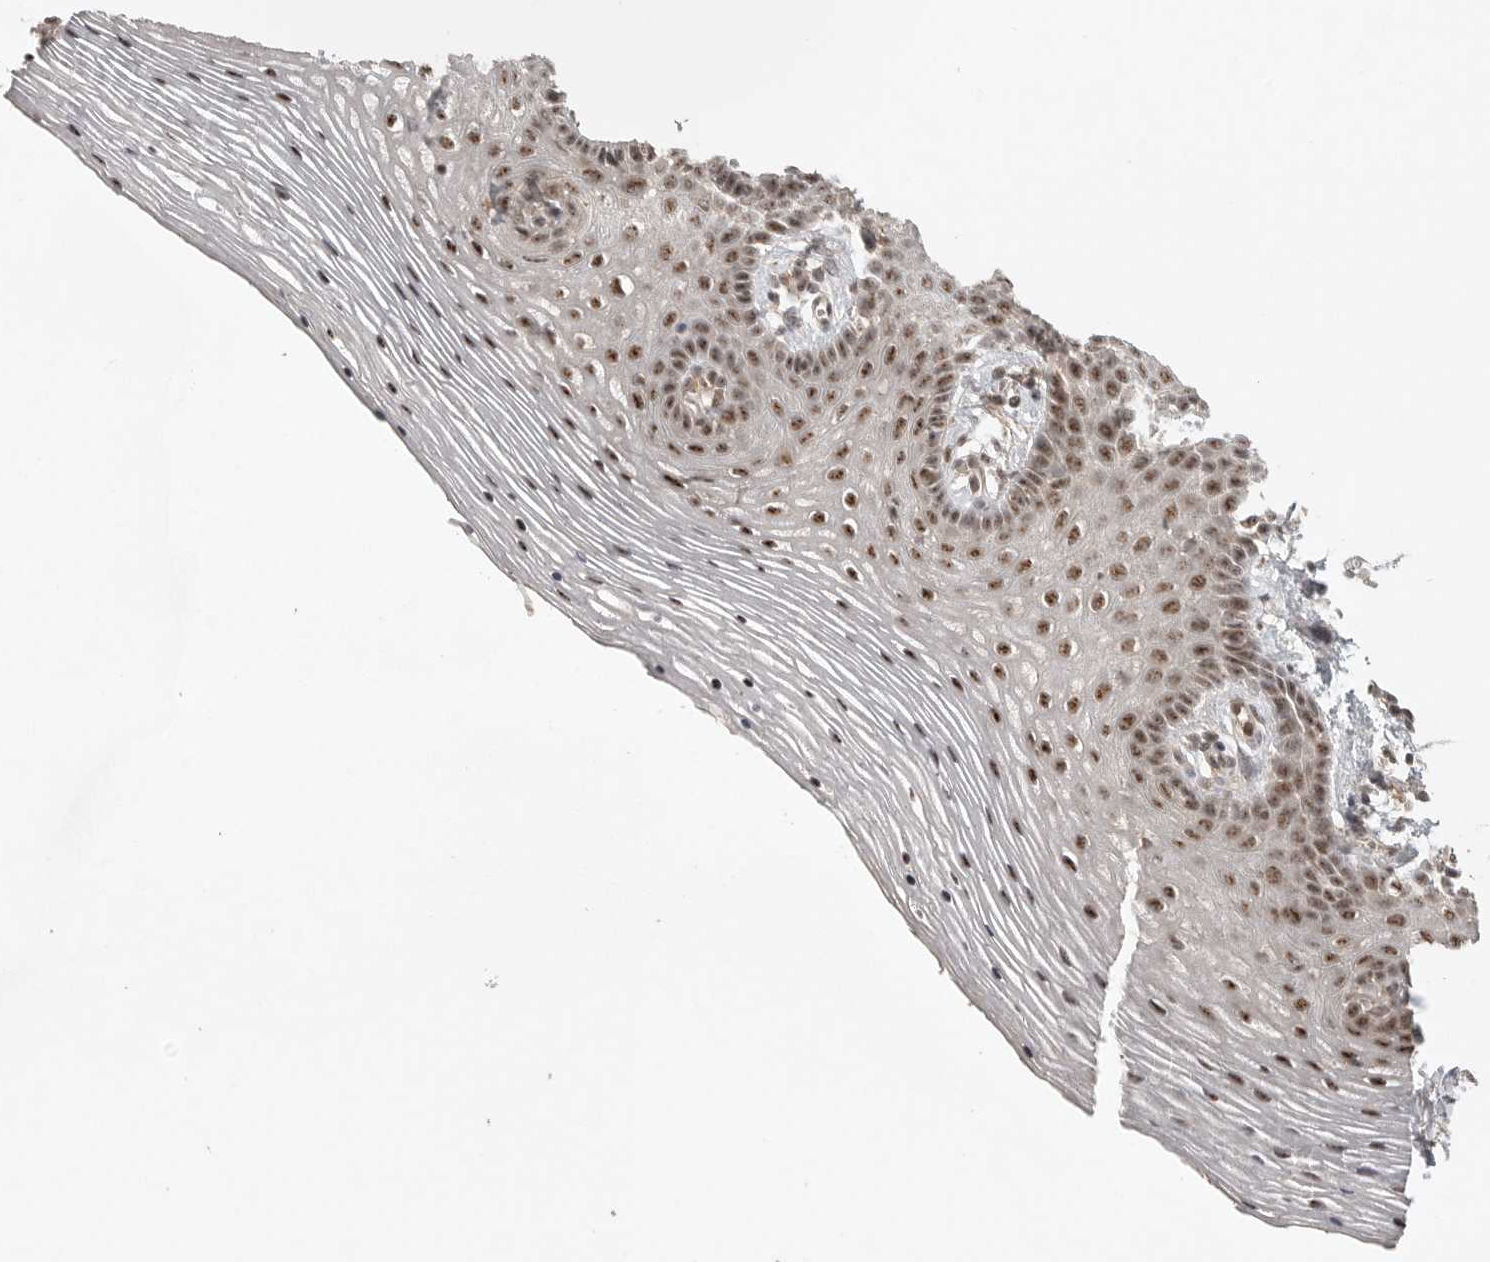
{"staining": {"intensity": "moderate", "quantity": ">75%", "location": "nuclear"}, "tissue": "vagina", "cell_type": "Squamous epithelial cells", "image_type": "normal", "snomed": [{"axis": "morphology", "description": "Normal tissue, NOS"}, {"axis": "topography", "description": "Vagina"}], "caption": "Moderate nuclear expression for a protein is present in approximately >75% of squamous epithelial cells of benign vagina using IHC.", "gene": "POMP", "patient": {"sex": "female", "age": 32}}